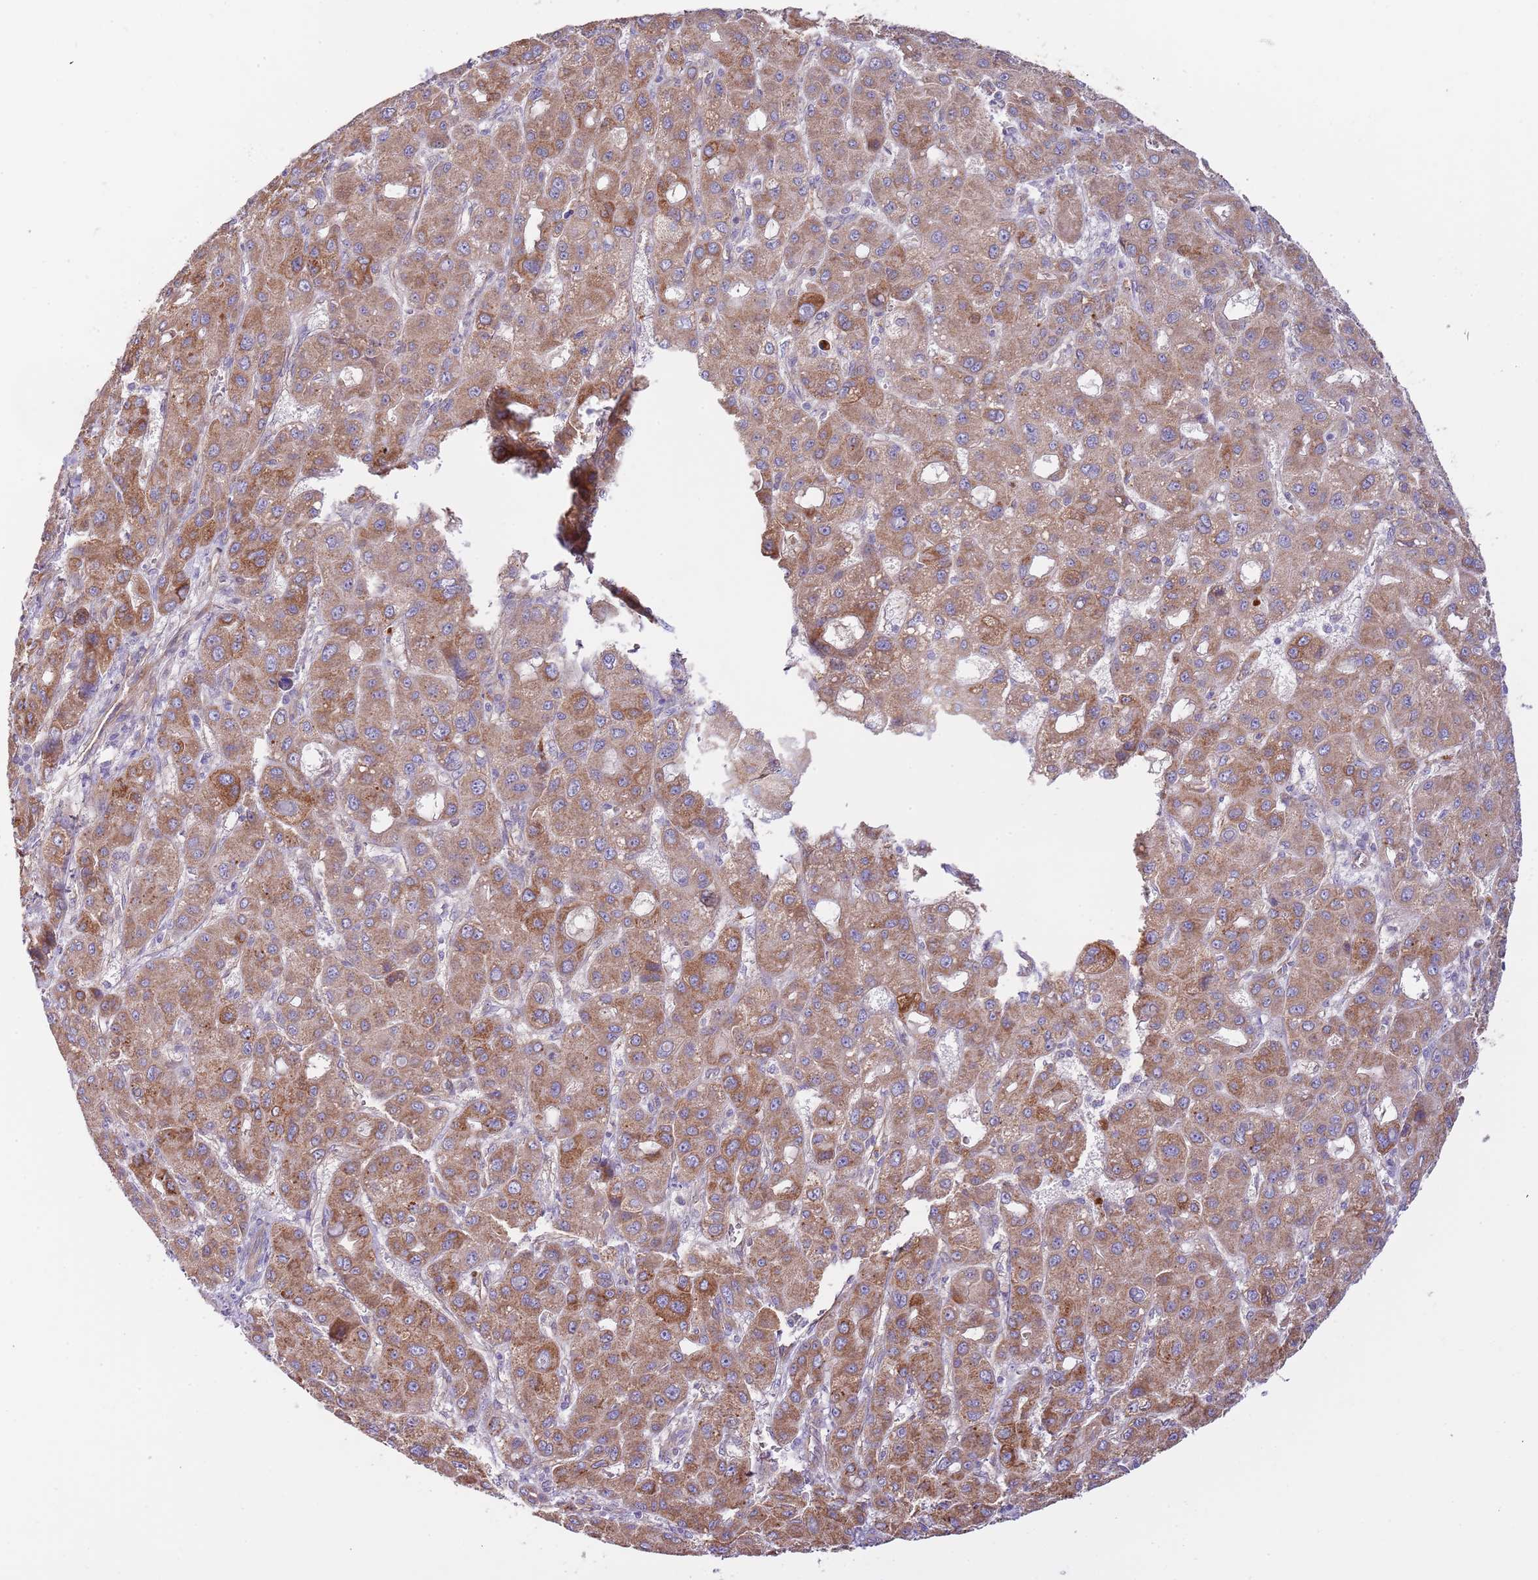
{"staining": {"intensity": "moderate", "quantity": ">75%", "location": "cytoplasmic/membranous"}, "tissue": "liver cancer", "cell_type": "Tumor cells", "image_type": "cancer", "snomed": [{"axis": "morphology", "description": "Carcinoma, Hepatocellular, NOS"}, {"axis": "topography", "description": "Liver"}], "caption": "This photomicrograph displays IHC staining of hepatocellular carcinoma (liver), with medium moderate cytoplasmic/membranous expression in about >75% of tumor cells.", "gene": "DOCK6", "patient": {"sex": "male", "age": 55}}